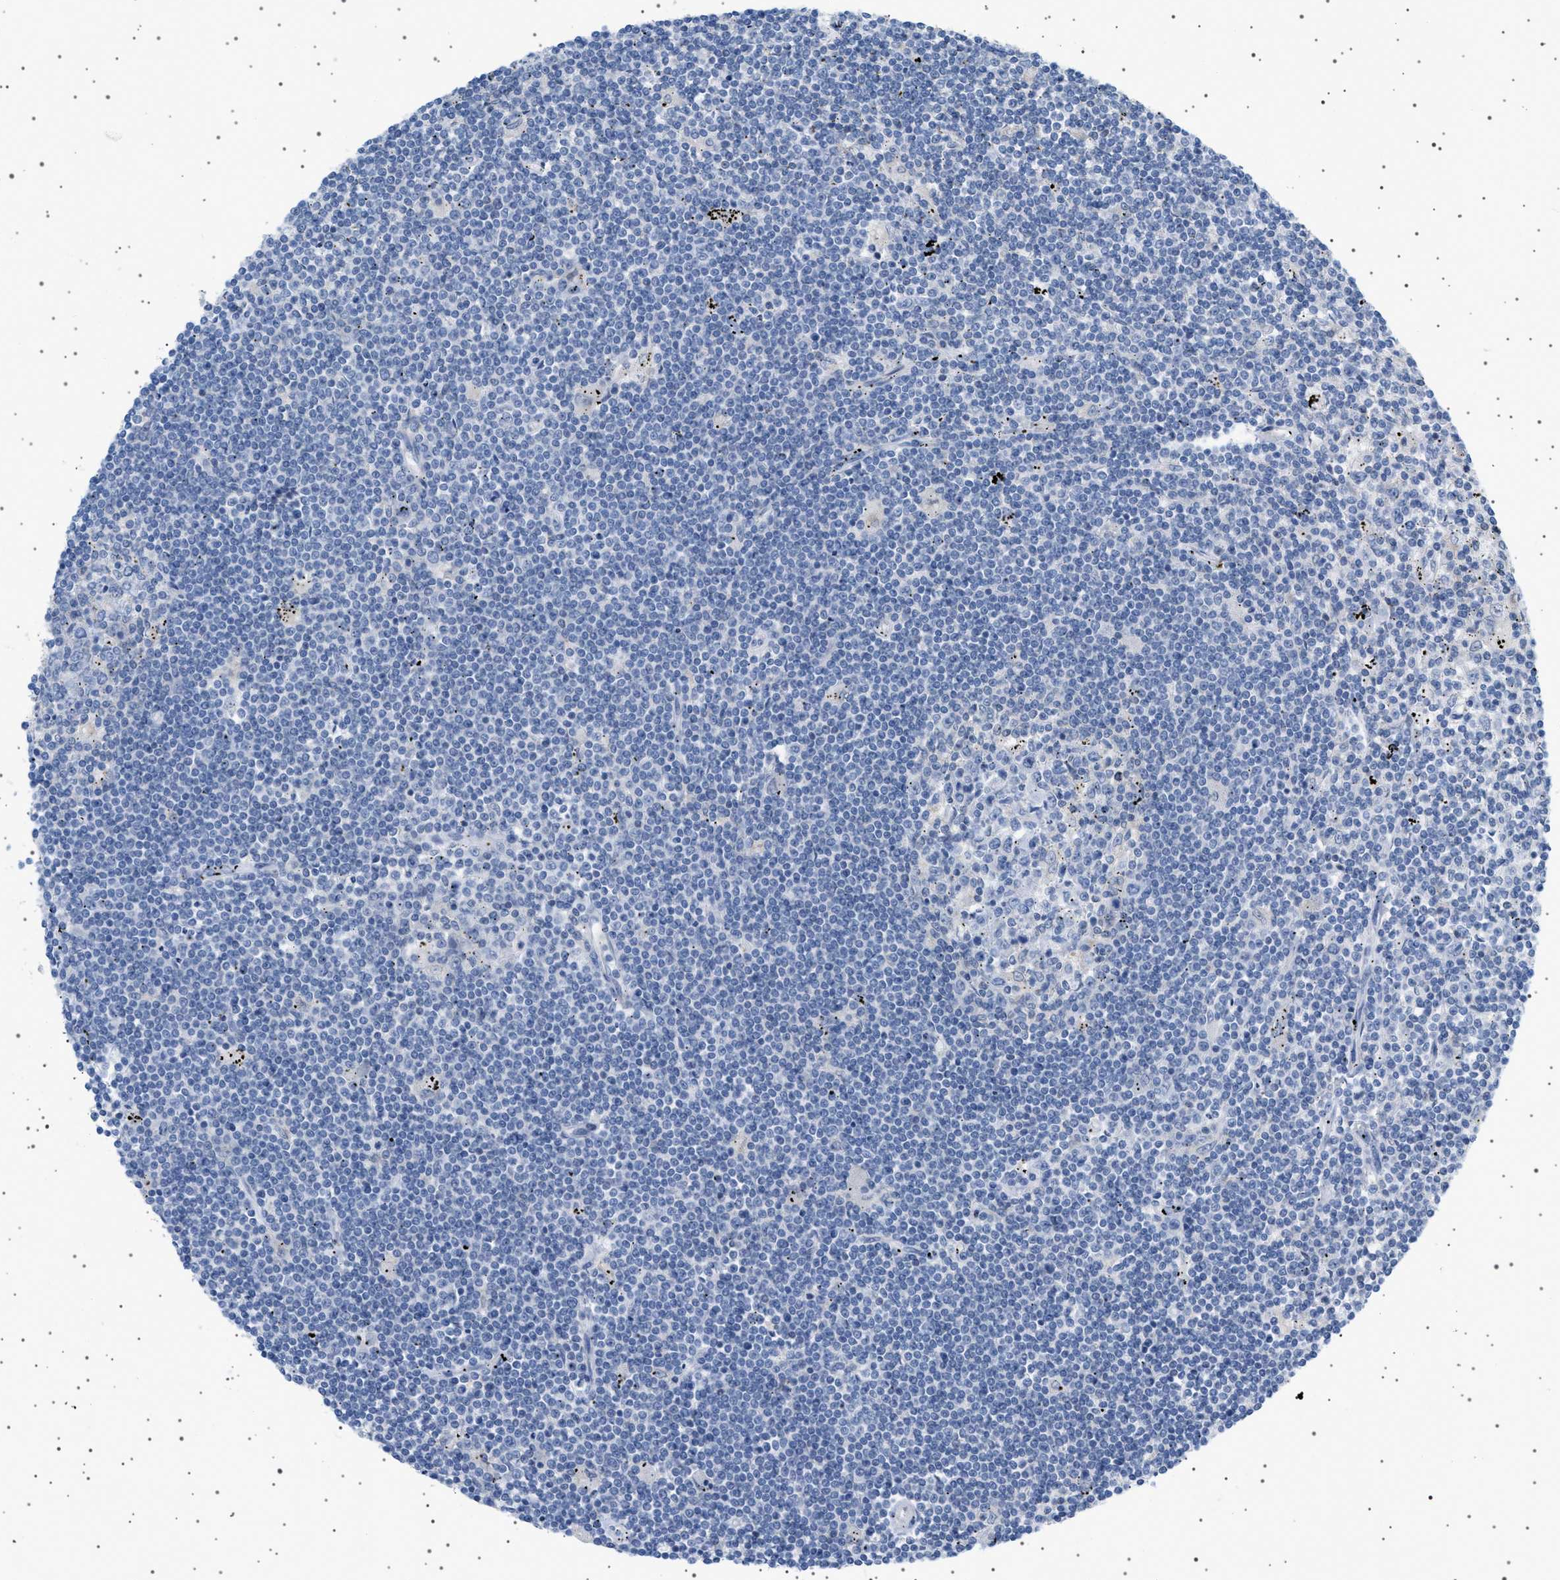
{"staining": {"intensity": "negative", "quantity": "none", "location": "none"}, "tissue": "lymphoma", "cell_type": "Tumor cells", "image_type": "cancer", "snomed": [{"axis": "morphology", "description": "Malignant lymphoma, non-Hodgkin's type, Low grade"}, {"axis": "topography", "description": "Spleen"}], "caption": "Photomicrograph shows no protein positivity in tumor cells of malignant lymphoma, non-Hodgkin's type (low-grade) tissue.", "gene": "ADCY10", "patient": {"sex": "male", "age": 76}}